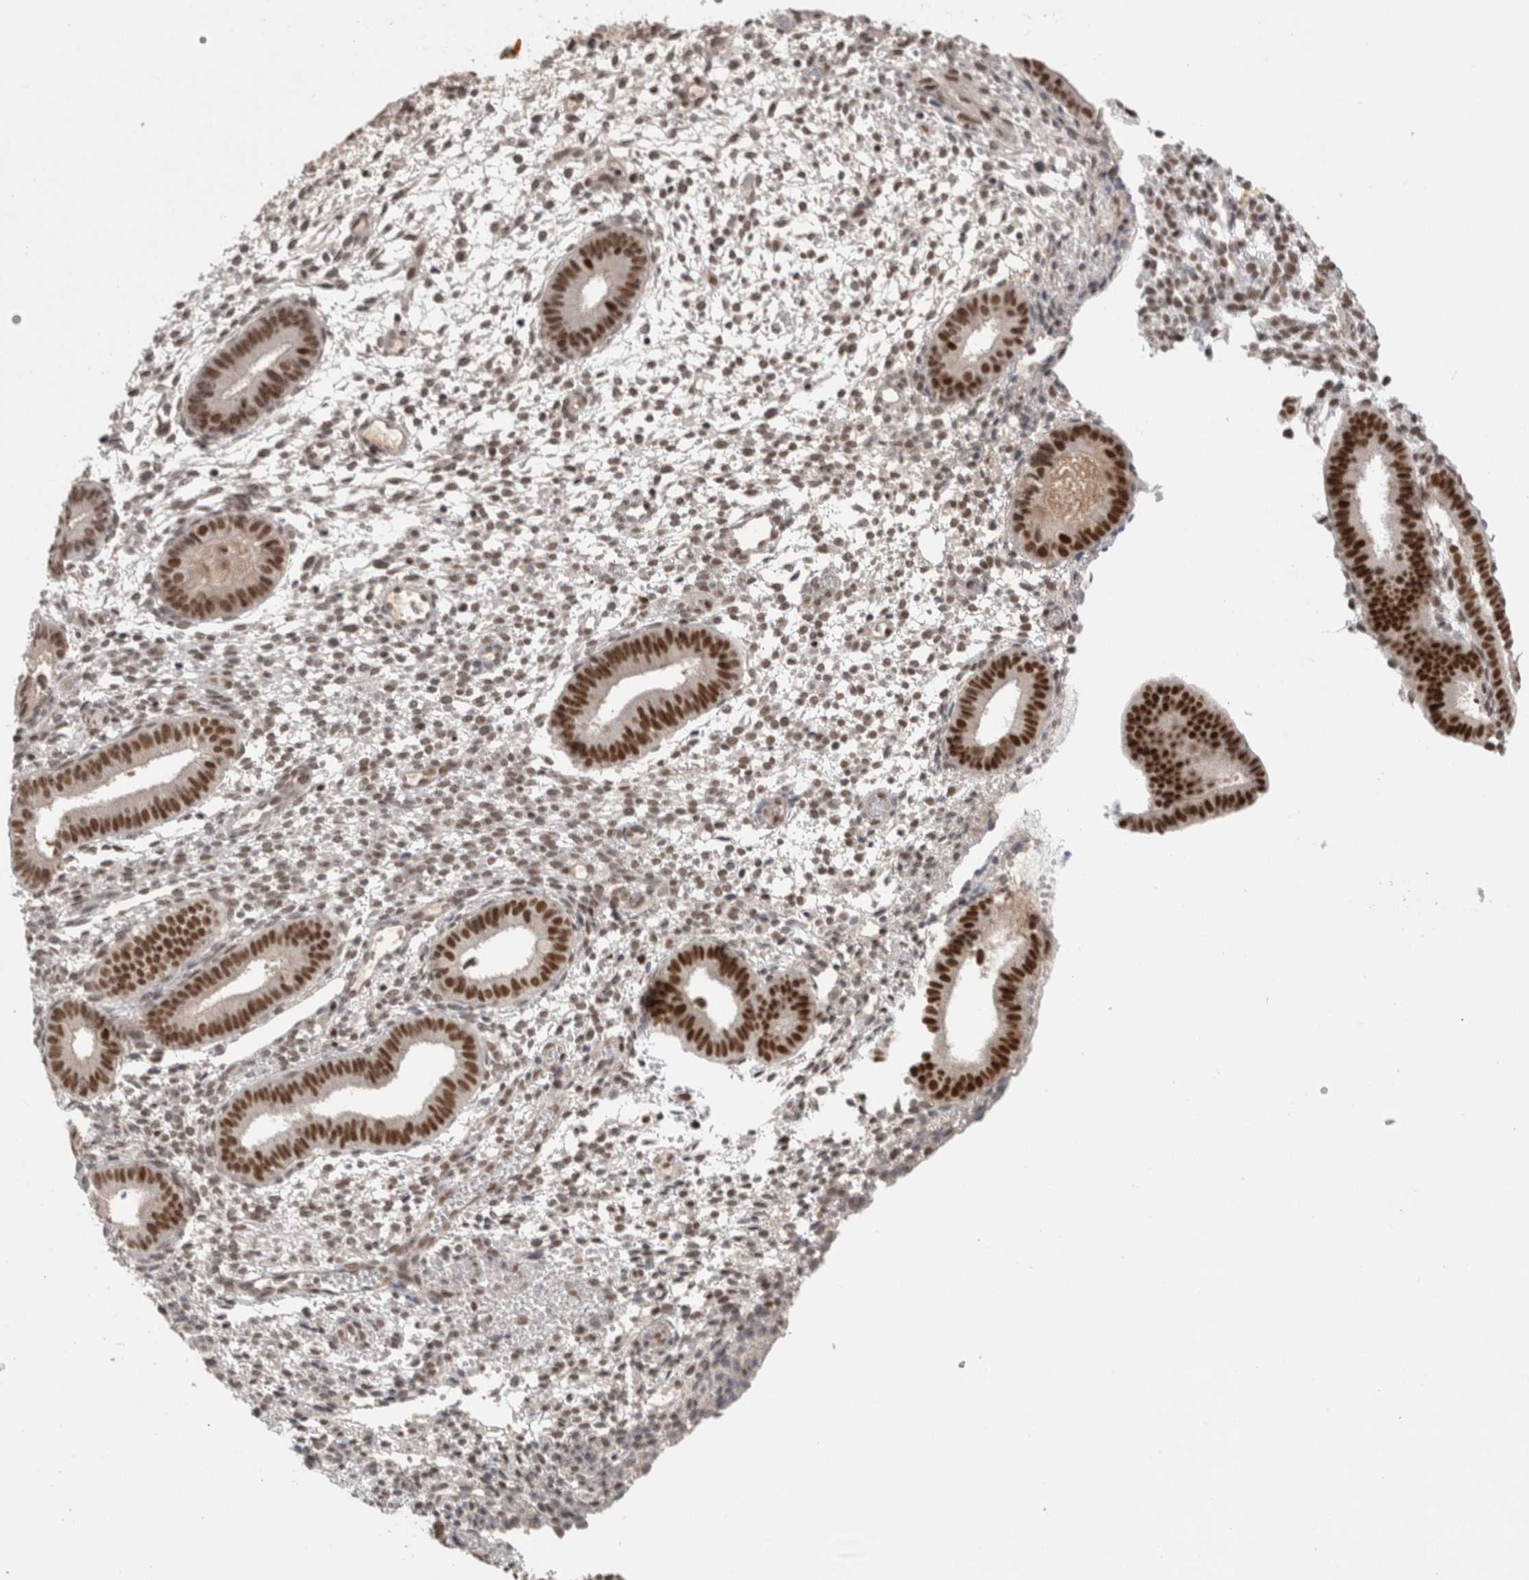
{"staining": {"intensity": "negative", "quantity": "none", "location": "none"}, "tissue": "endometrium", "cell_type": "Cells in endometrial stroma", "image_type": "normal", "snomed": [{"axis": "morphology", "description": "Normal tissue, NOS"}, {"axis": "topography", "description": "Endometrium"}], "caption": "Histopathology image shows no protein positivity in cells in endometrial stroma of unremarkable endometrium. (DAB immunohistochemistry (IHC) with hematoxylin counter stain).", "gene": "ZNF24", "patient": {"sex": "female", "age": 46}}